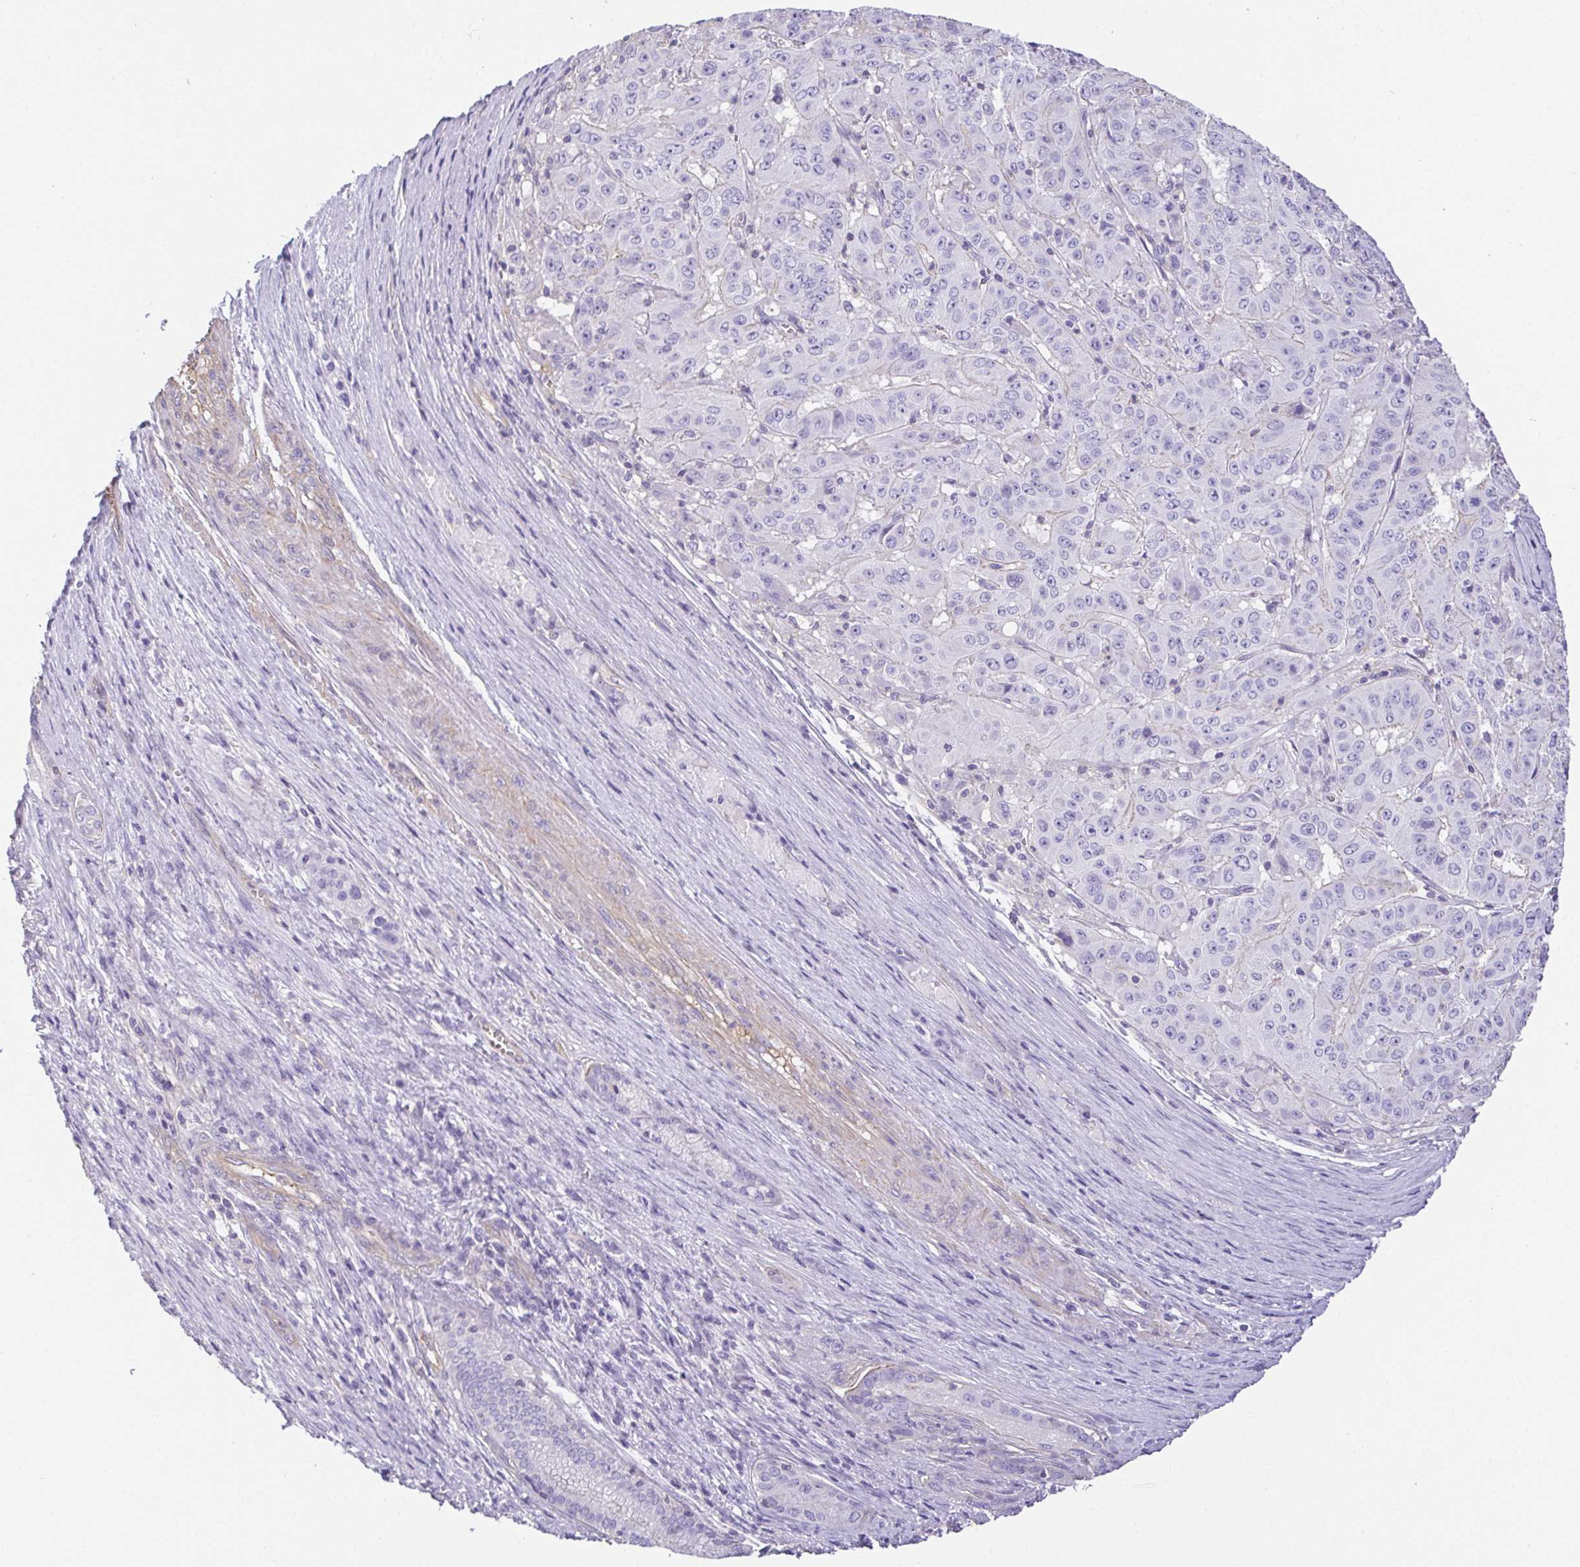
{"staining": {"intensity": "negative", "quantity": "none", "location": "none"}, "tissue": "pancreatic cancer", "cell_type": "Tumor cells", "image_type": "cancer", "snomed": [{"axis": "morphology", "description": "Adenocarcinoma, NOS"}, {"axis": "topography", "description": "Pancreas"}], "caption": "This is an immunohistochemistry histopathology image of pancreatic adenocarcinoma. There is no positivity in tumor cells.", "gene": "MYL6", "patient": {"sex": "male", "age": 63}}